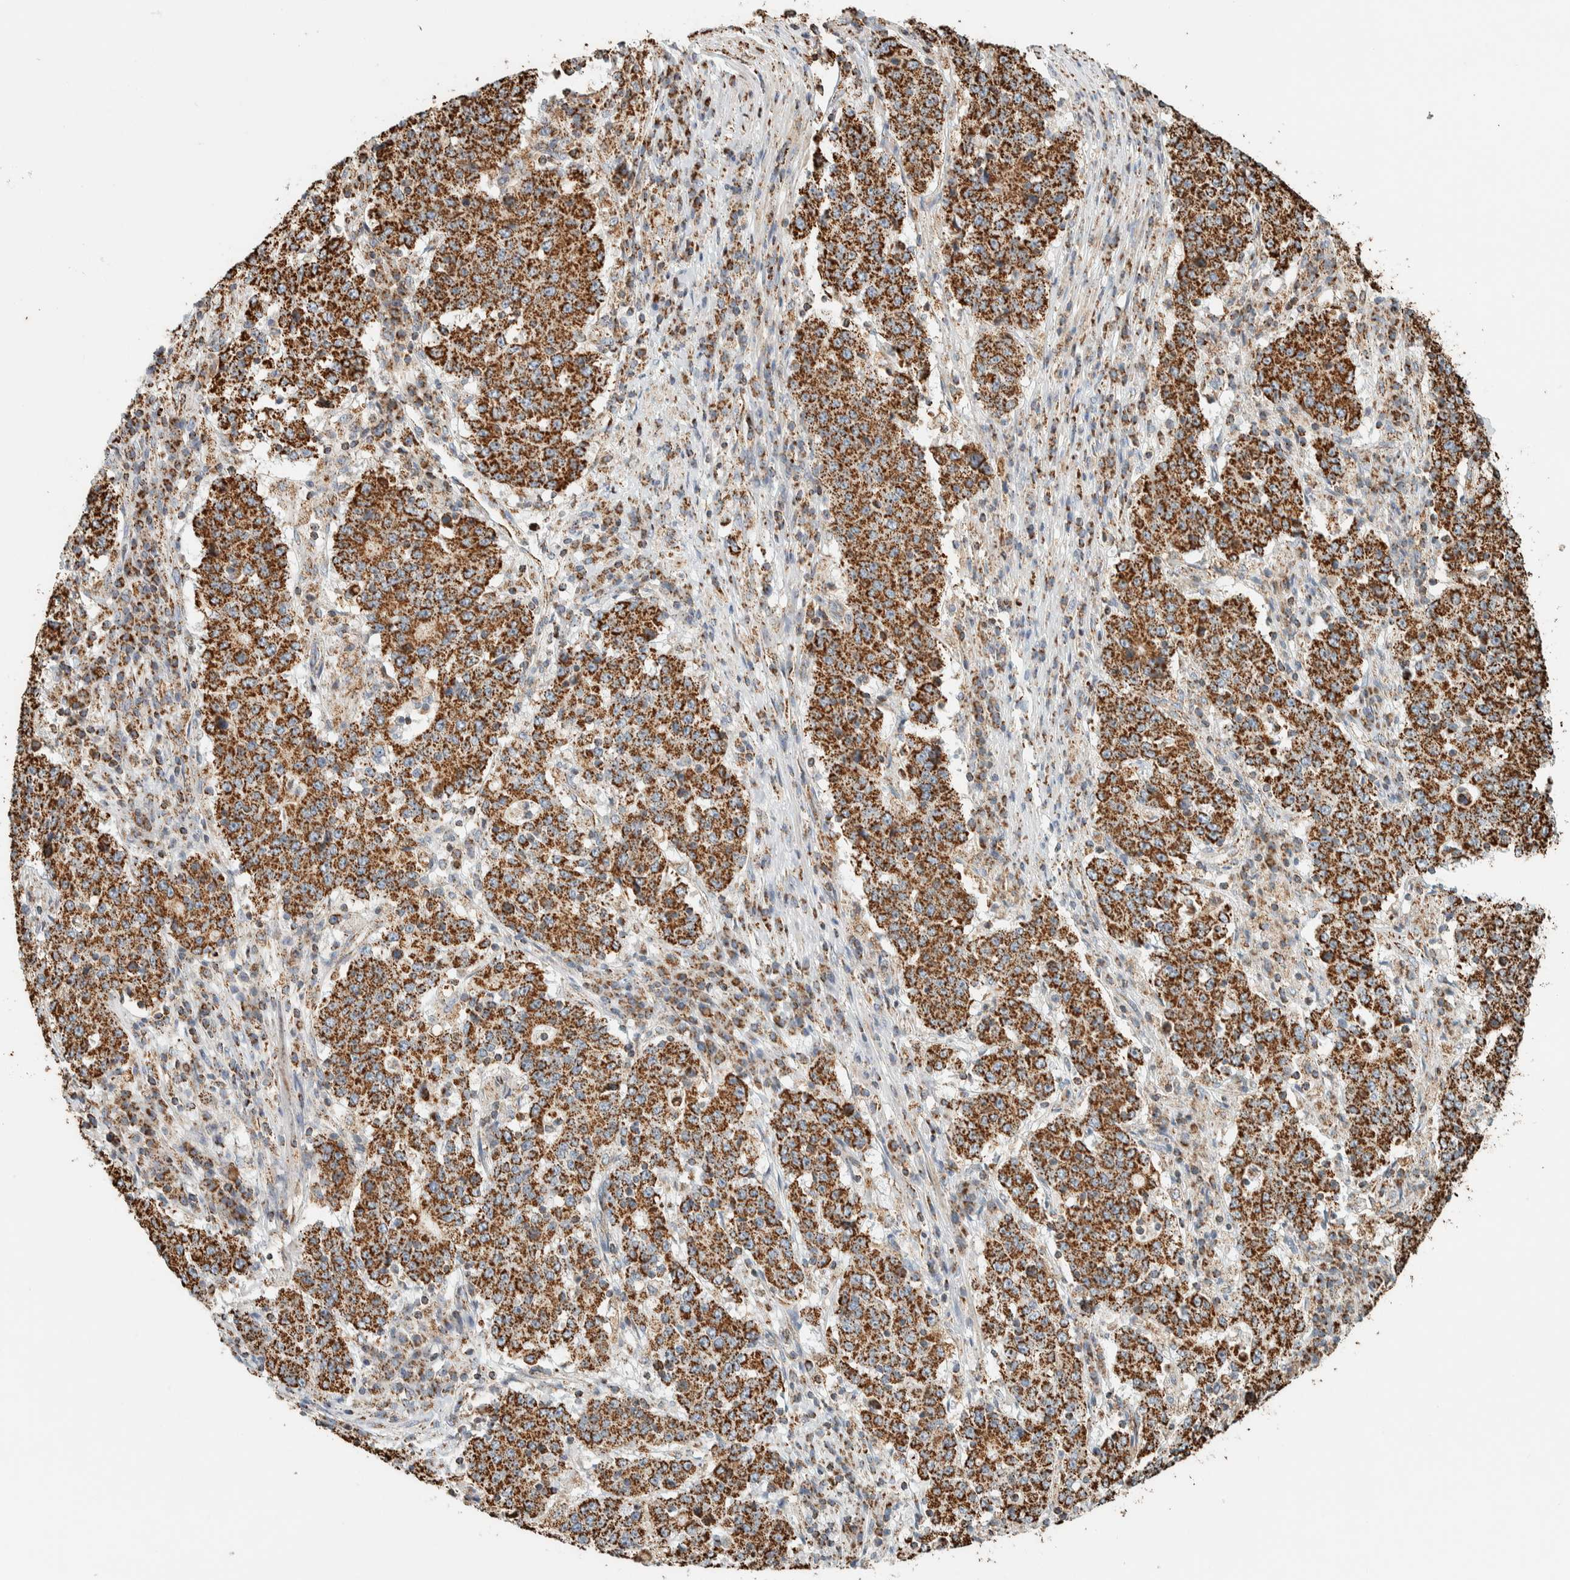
{"staining": {"intensity": "strong", "quantity": ">75%", "location": "cytoplasmic/membranous"}, "tissue": "stomach cancer", "cell_type": "Tumor cells", "image_type": "cancer", "snomed": [{"axis": "morphology", "description": "Adenocarcinoma, NOS"}, {"axis": "topography", "description": "Stomach"}], "caption": "About >75% of tumor cells in stomach adenocarcinoma display strong cytoplasmic/membranous protein positivity as visualized by brown immunohistochemical staining.", "gene": "ZNF454", "patient": {"sex": "male", "age": 59}}